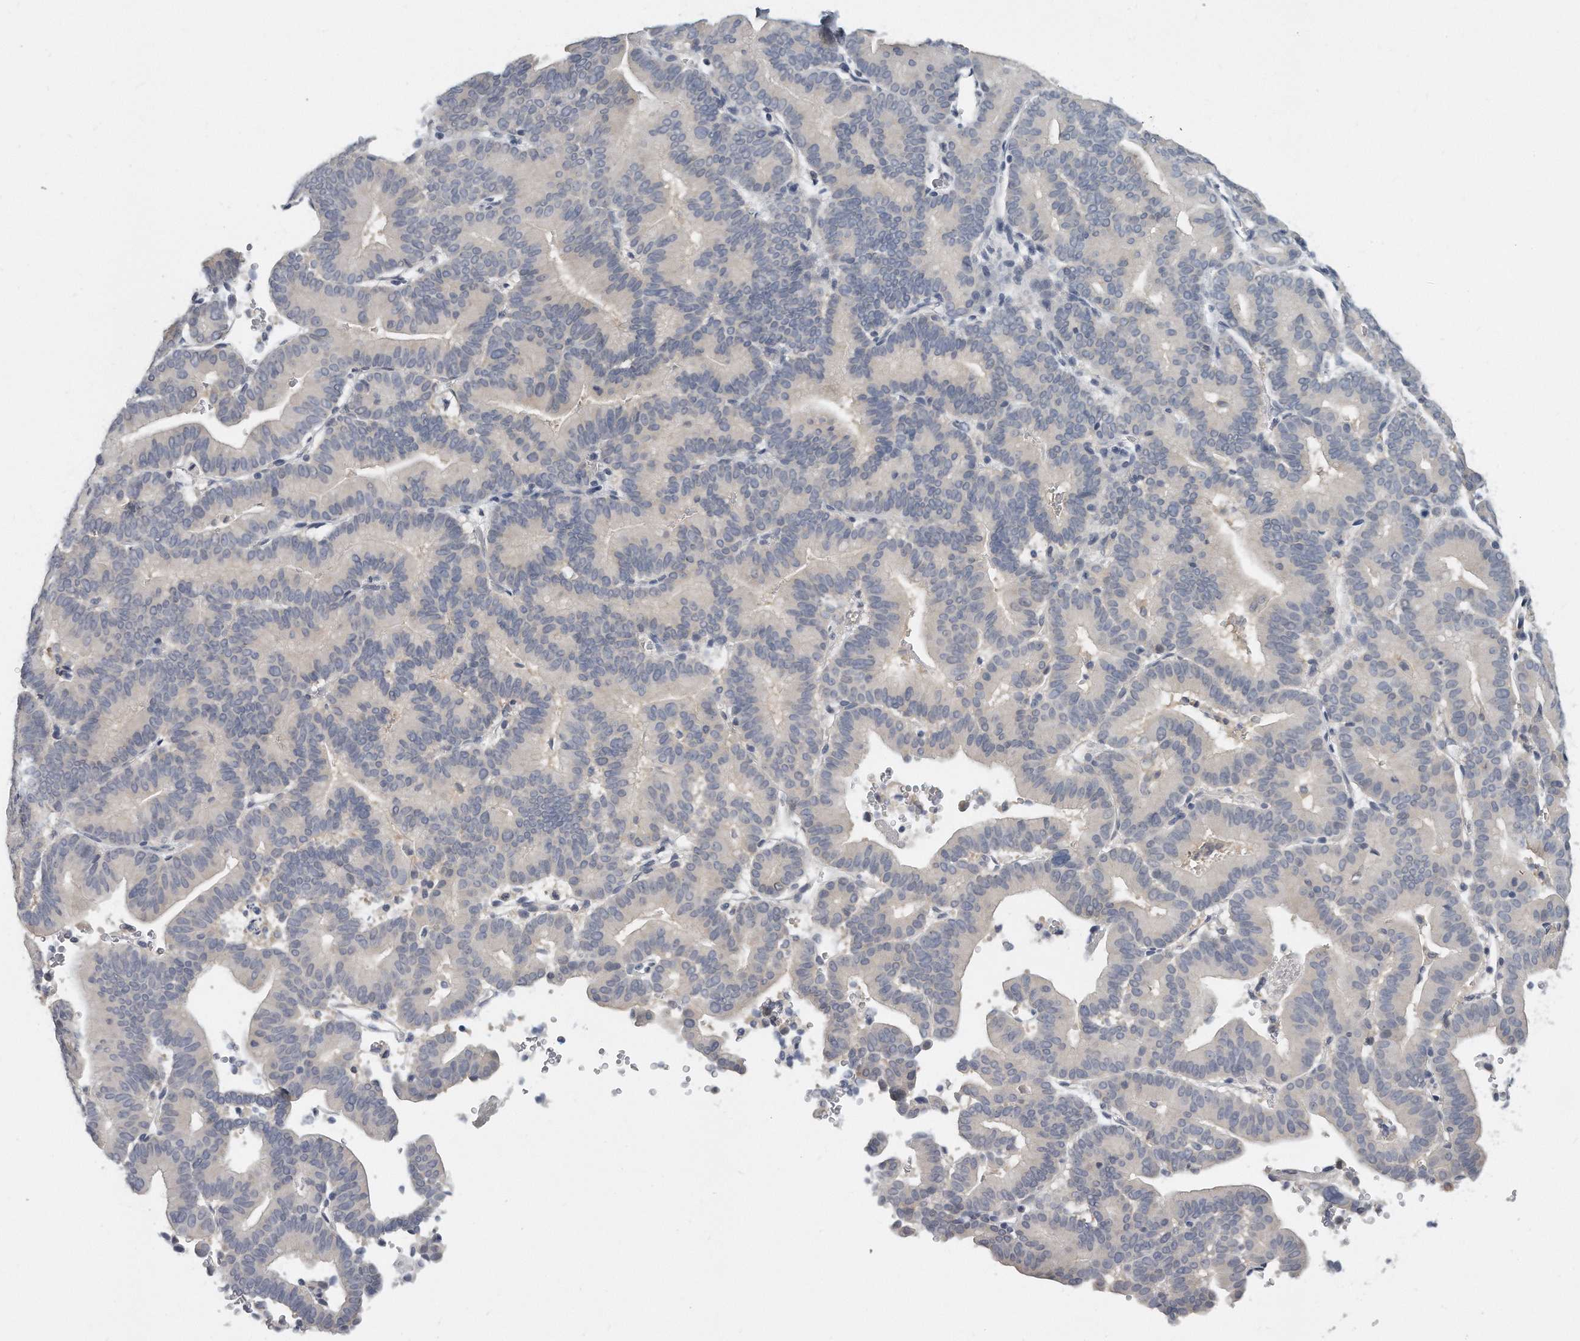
{"staining": {"intensity": "negative", "quantity": "none", "location": "none"}, "tissue": "liver cancer", "cell_type": "Tumor cells", "image_type": "cancer", "snomed": [{"axis": "morphology", "description": "Cholangiocarcinoma"}, {"axis": "topography", "description": "Liver"}], "caption": "Image shows no protein positivity in tumor cells of liver cancer tissue.", "gene": "KLHL7", "patient": {"sex": "female", "age": 75}}